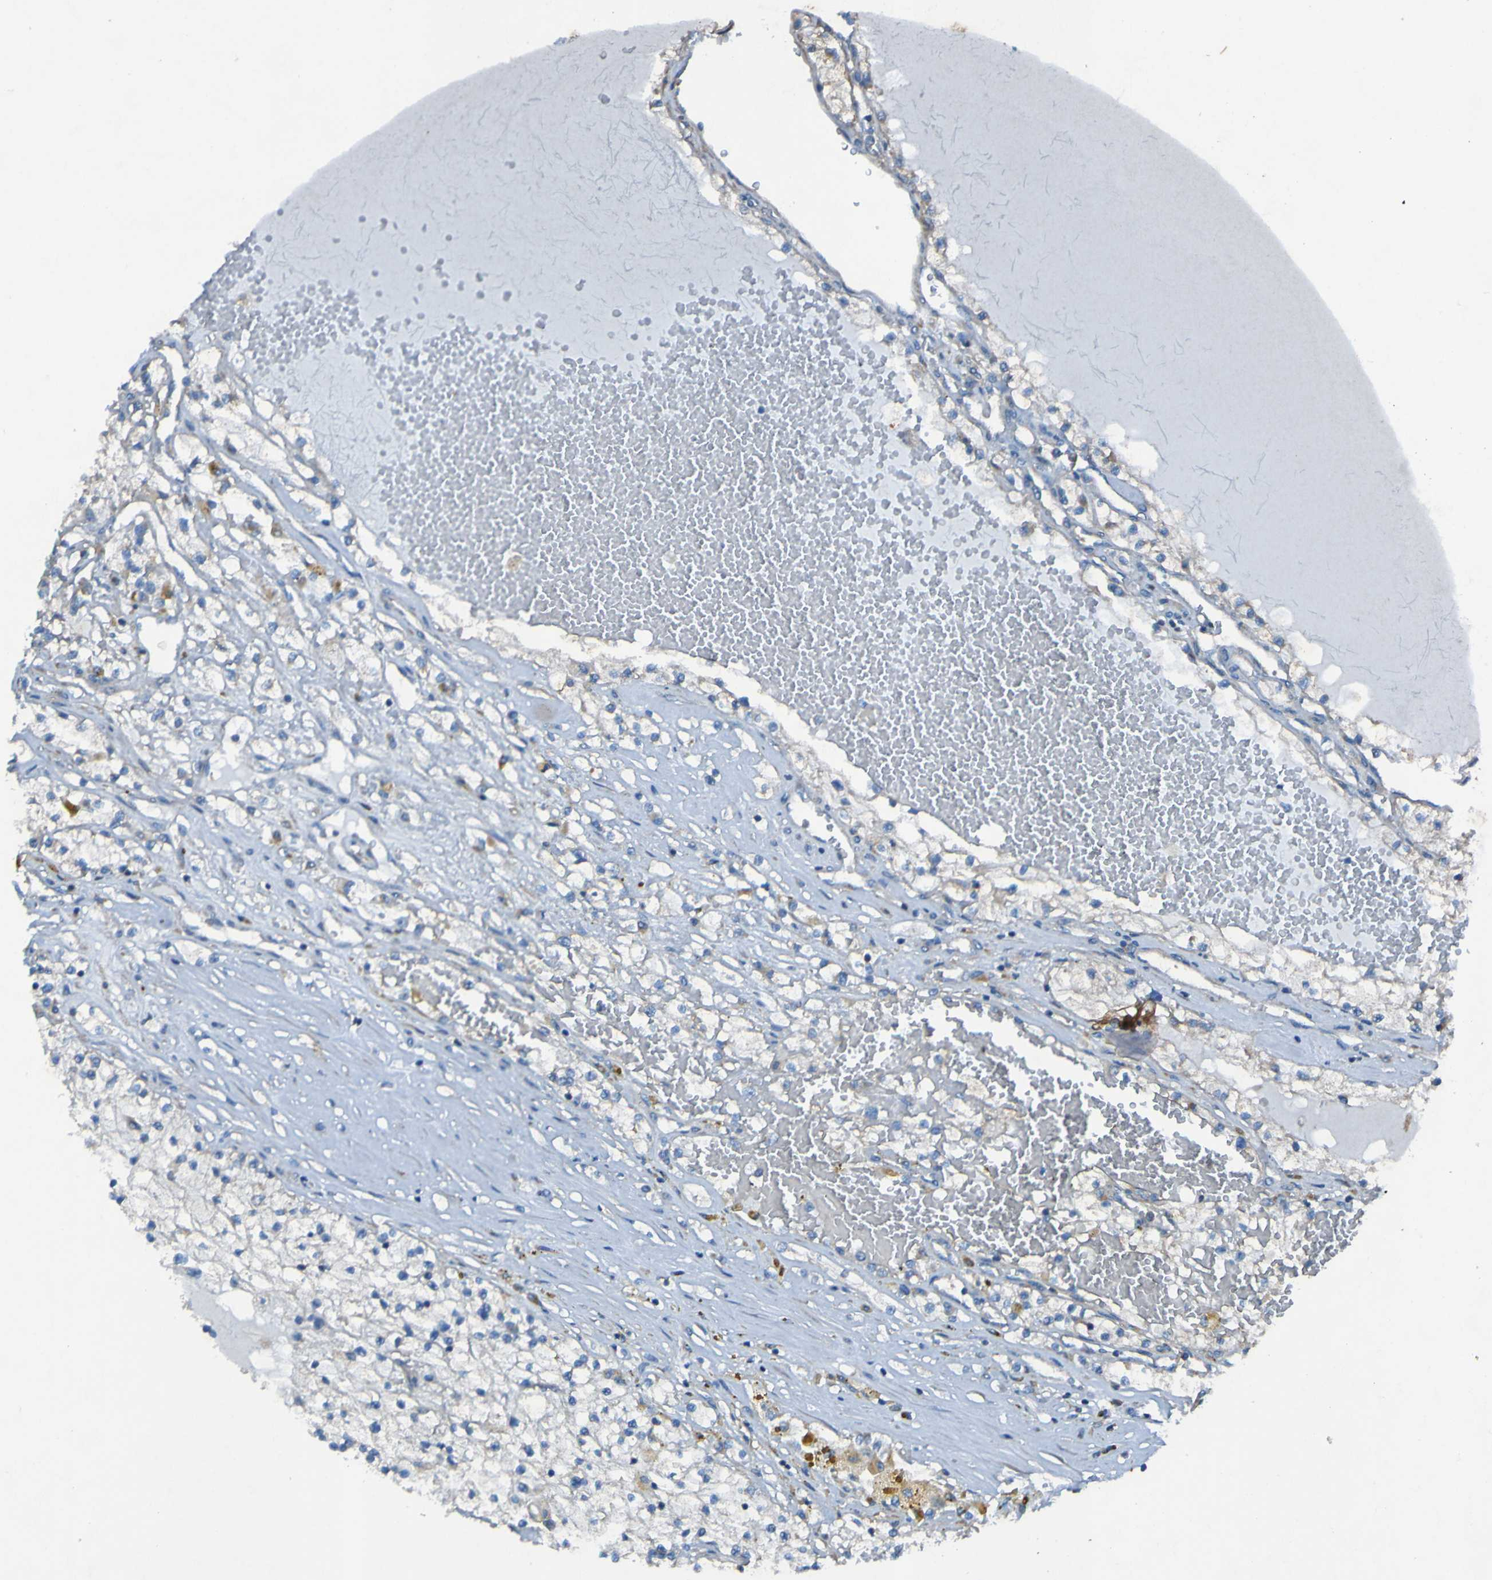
{"staining": {"intensity": "moderate", "quantity": "<25%", "location": "cytoplasmic/membranous"}, "tissue": "renal cancer", "cell_type": "Tumor cells", "image_type": "cancer", "snomed": [{"axis": "morphology", "description": "Adenocarcinoma, NOS"}, {"axis": "topography", "description": "Kidney"}], "caption": "Immunohistochemistry (IHC) image of neoplastic tissue: adenocarcinoma (renal) stained using immunohistochemistry exhibits low levels of moderate protein expression localized specifically in the cytoplasmic/membranous of tumor cells, appearing as a cytoplasmic/membranous brown color.", "gene": "RAB5B", "patient": {"sex": "male", "age": 68}}